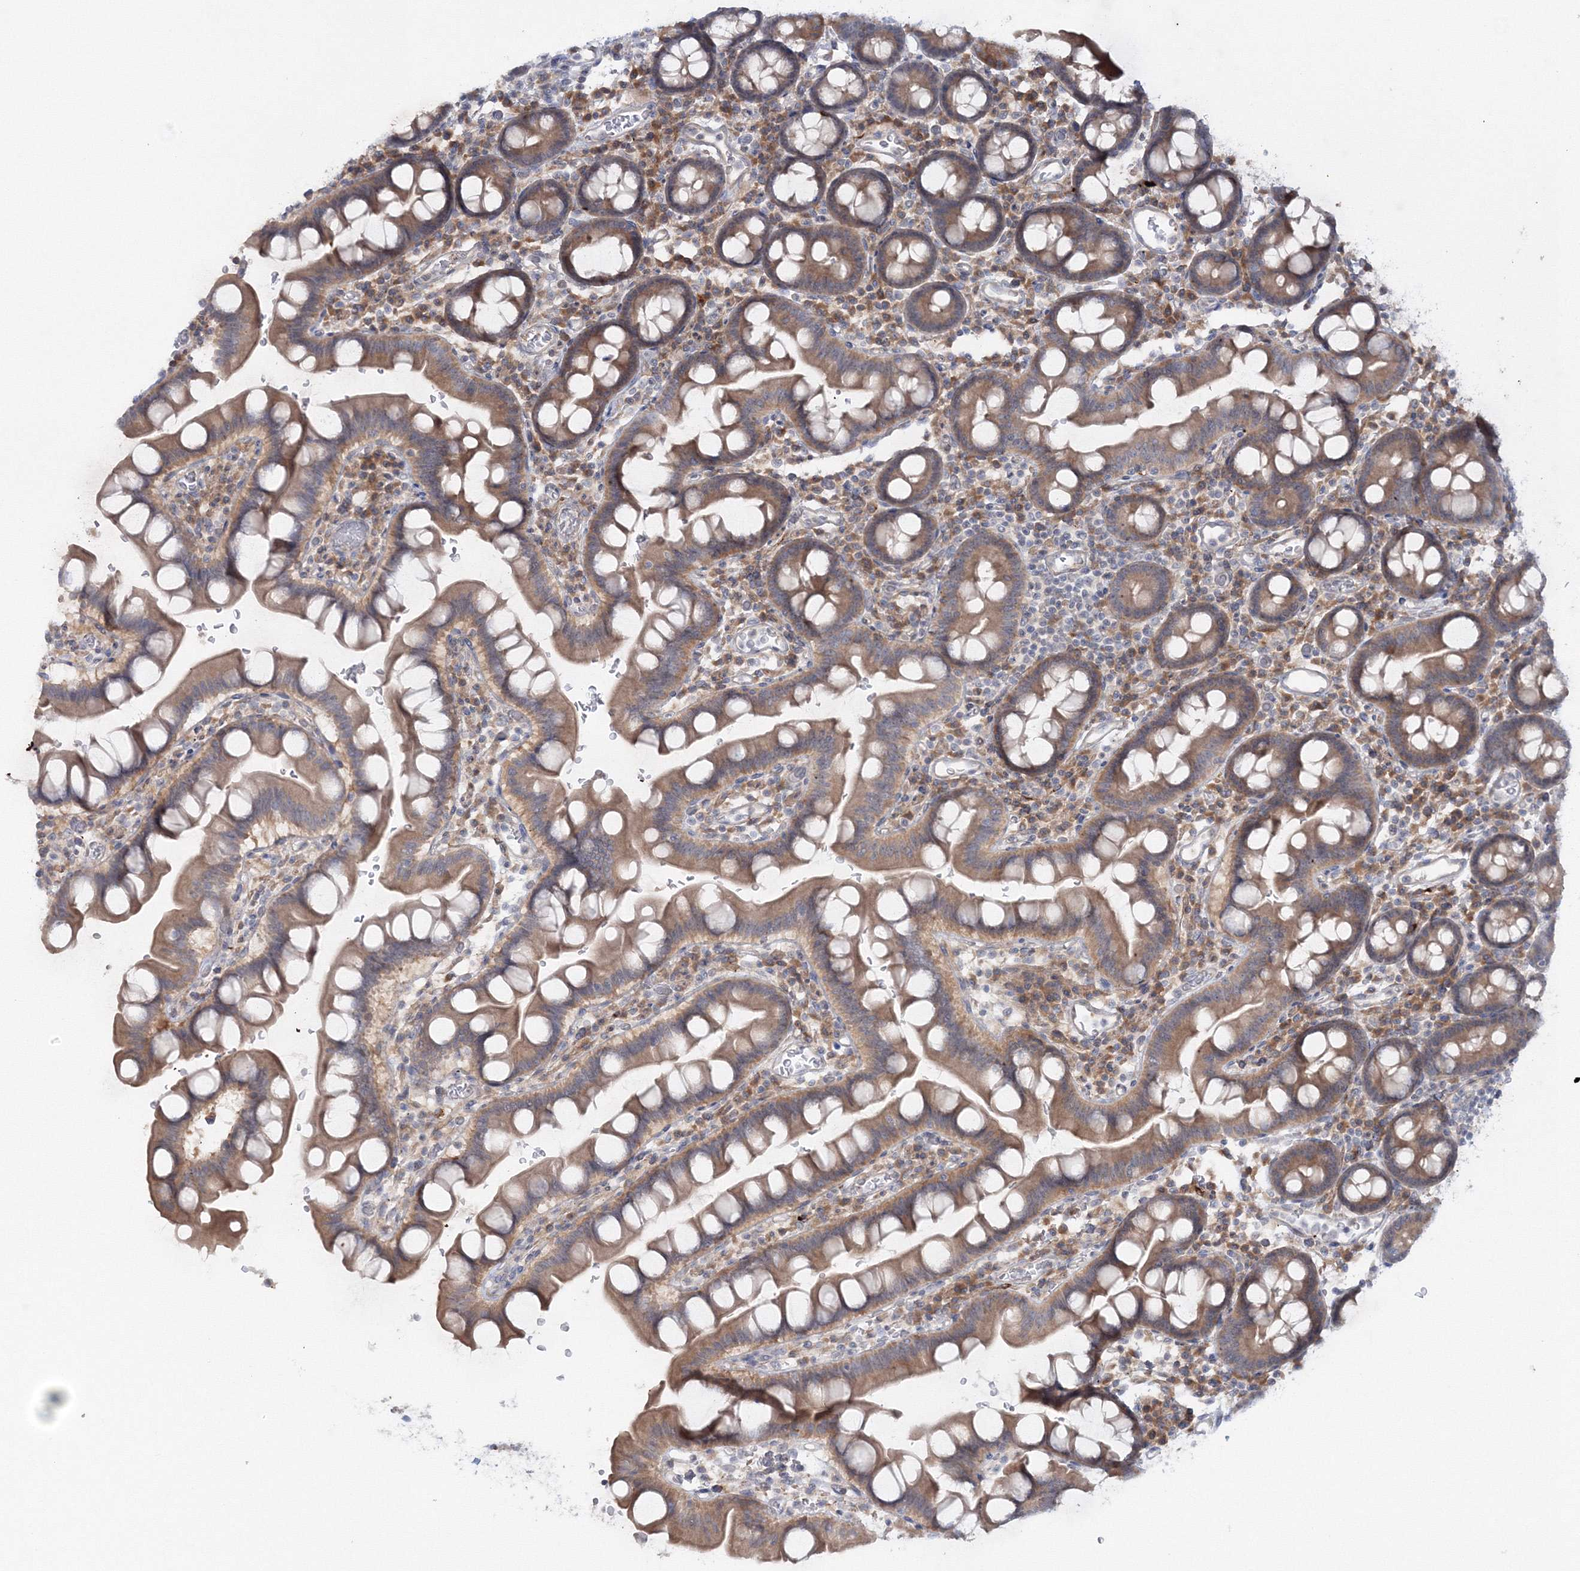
{"staining": {"intensity": "moderate", "quantity": "25%-75%", "location": "cytoplasmic/membranous"}, "tissue": "small intestine", "cell_type": "Glandular cells", "image_type": "normal", "snomed": [{"axis": "morphology", "description": "Normal tissue, NOS"}, {"axis": "topography", "description": "Stomach, upper"}, {"axis": "topography", "description": "Stomach, lower"}, {"axis": "topography", "description": "Small intestine"}], "caption": "Small intestine stained with DAB immunohistochemistry (IHC) displays medium levels of moderate cytoplasmic/membranous positivity in about 25%-75% of glandular cells.", "gene": "IPMK", "patient": {"sex": "male", "age": 68}}